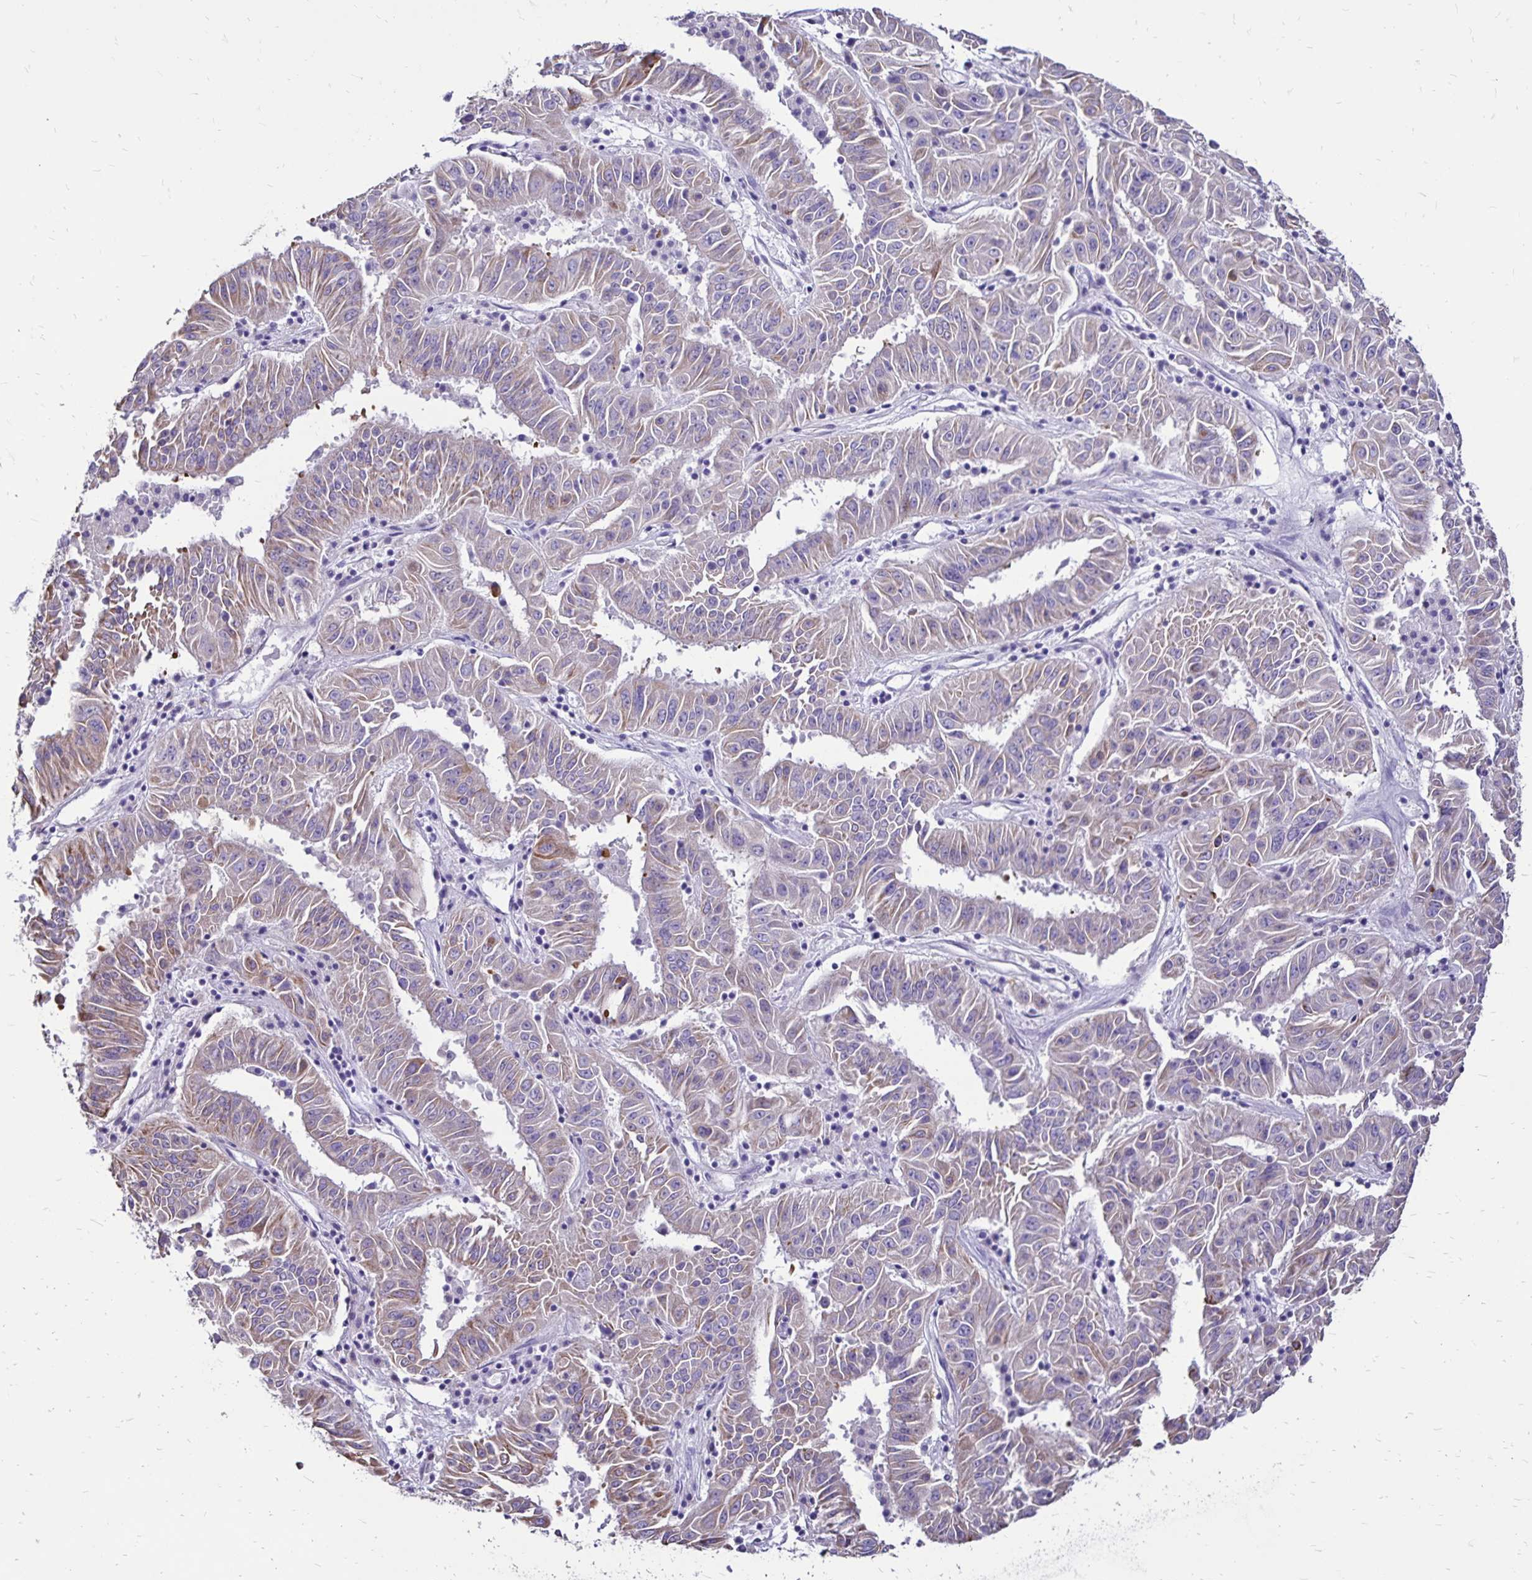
{"staining": {"intensity": "weak", "quantity": "25%-75%", "location": "cytoplasmic/membranous"}, "tissue": "pancreatic cancer", "cell_type": "Tumor cells", "image_type": "cancer", "snomed": [{"axis": "morphology", "description": "Adenocarcinoma, NOS"}, {"axis": "topography", "description": "Pancreas"}], "caption": "A brown stain labels weak cytoplasmic/membranous positivity of a protein in human pancreatic cancer (adenocarcinoma) tumor cells. (DAB IHC with brightfield microscopy, high magnification).", "gene": "EVPL", "patient": {"sex": "male", "age": 63}}